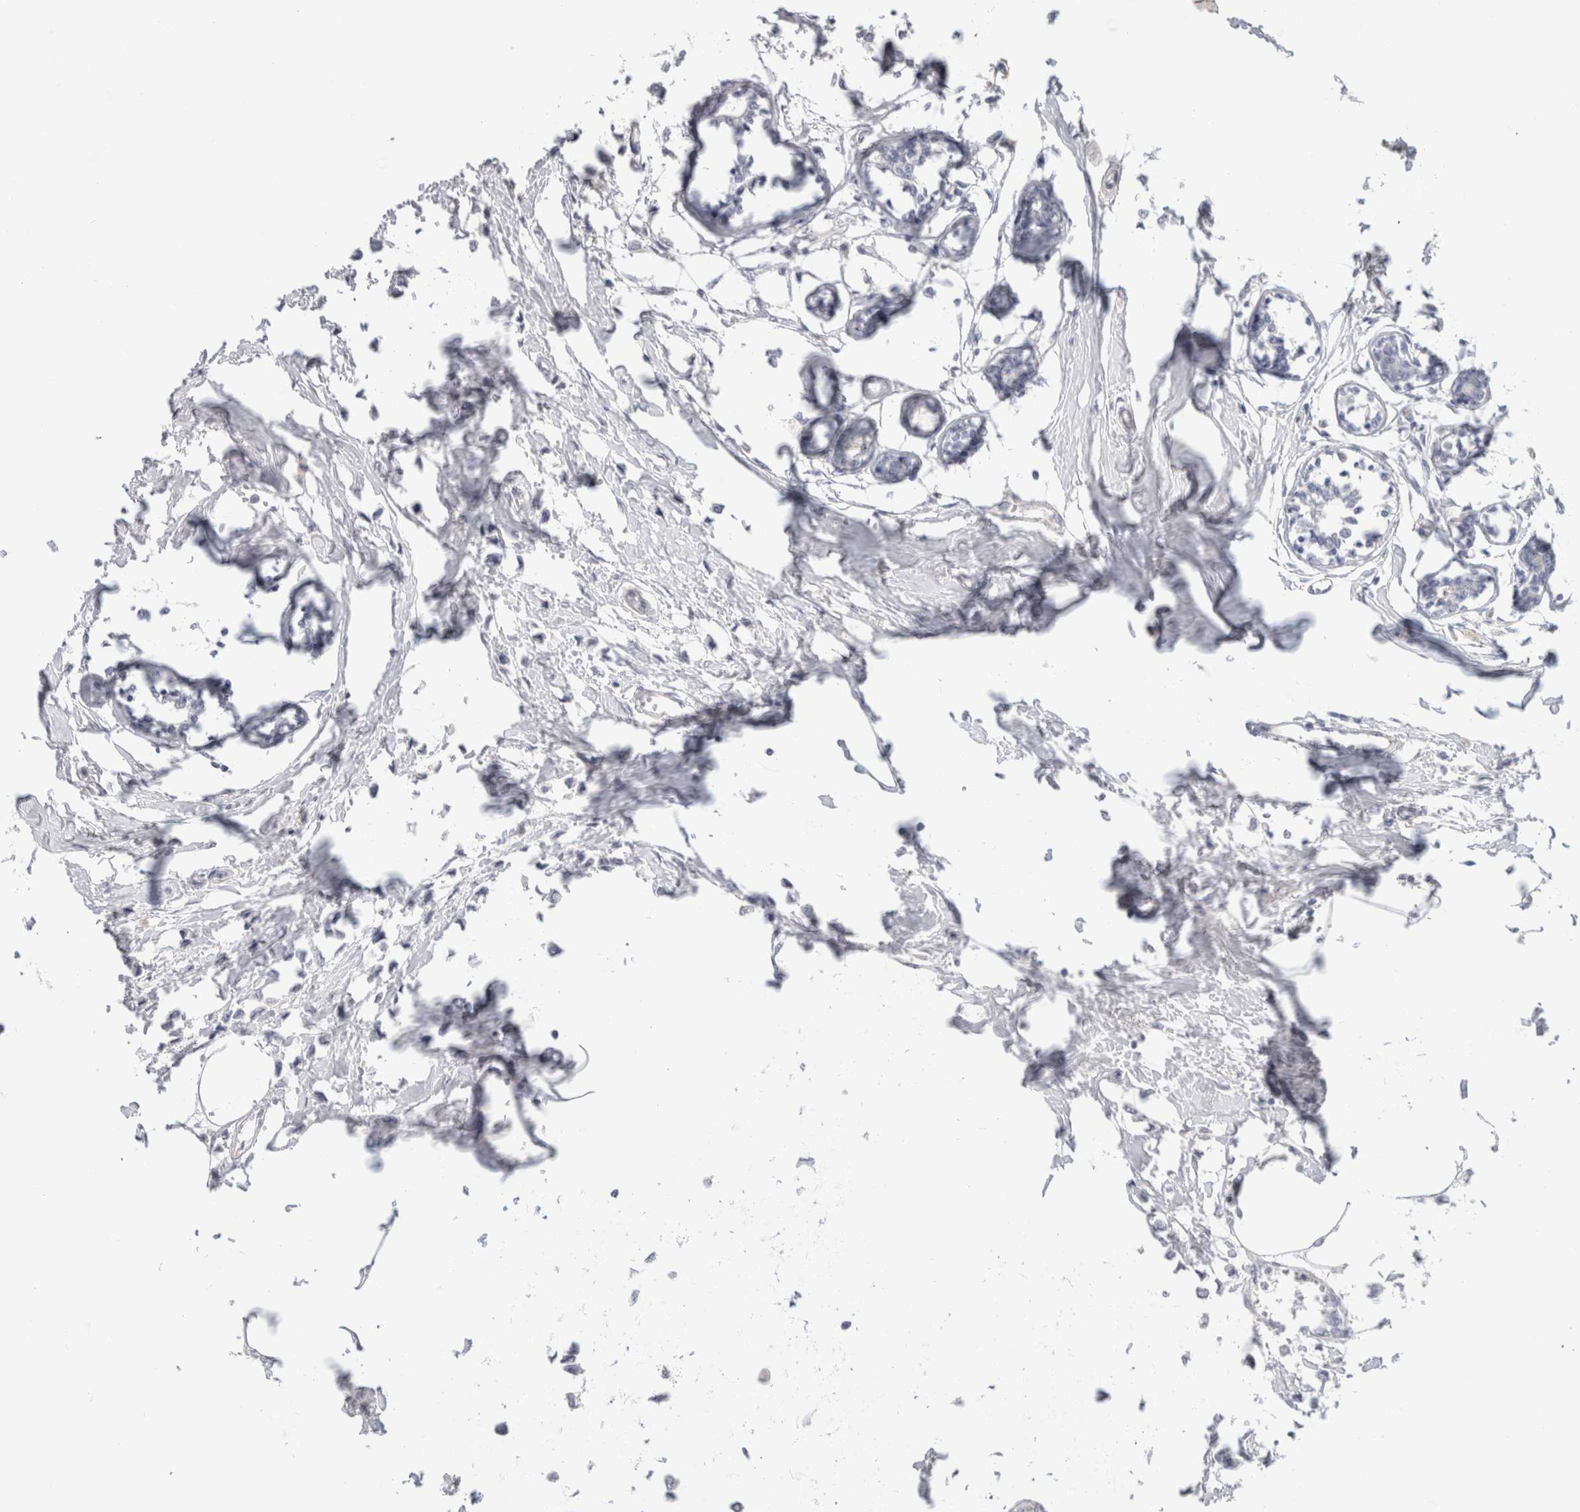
{"staining": {"intensity": "negative", "quantity": "none", "location": "none"}, "tissue": "breast cancer", "cell_type": "Tumor cells", "image_type": "cancer", "snomed": [{"axis": "morphology", "description": "Lobular carcinoma"}, {"axis": "topography", "description": "Breast"}], "caption": "Immunohistochemical staining of human breast cancer displays no significant staining in tumor cells. Brightfield microscopy of immunohistochemistry stained with DAB (brown) and hematoxylin (blue), captured at high magnification.", "gene": "AFP", "patient": {"sex": "female", "age": 51}}